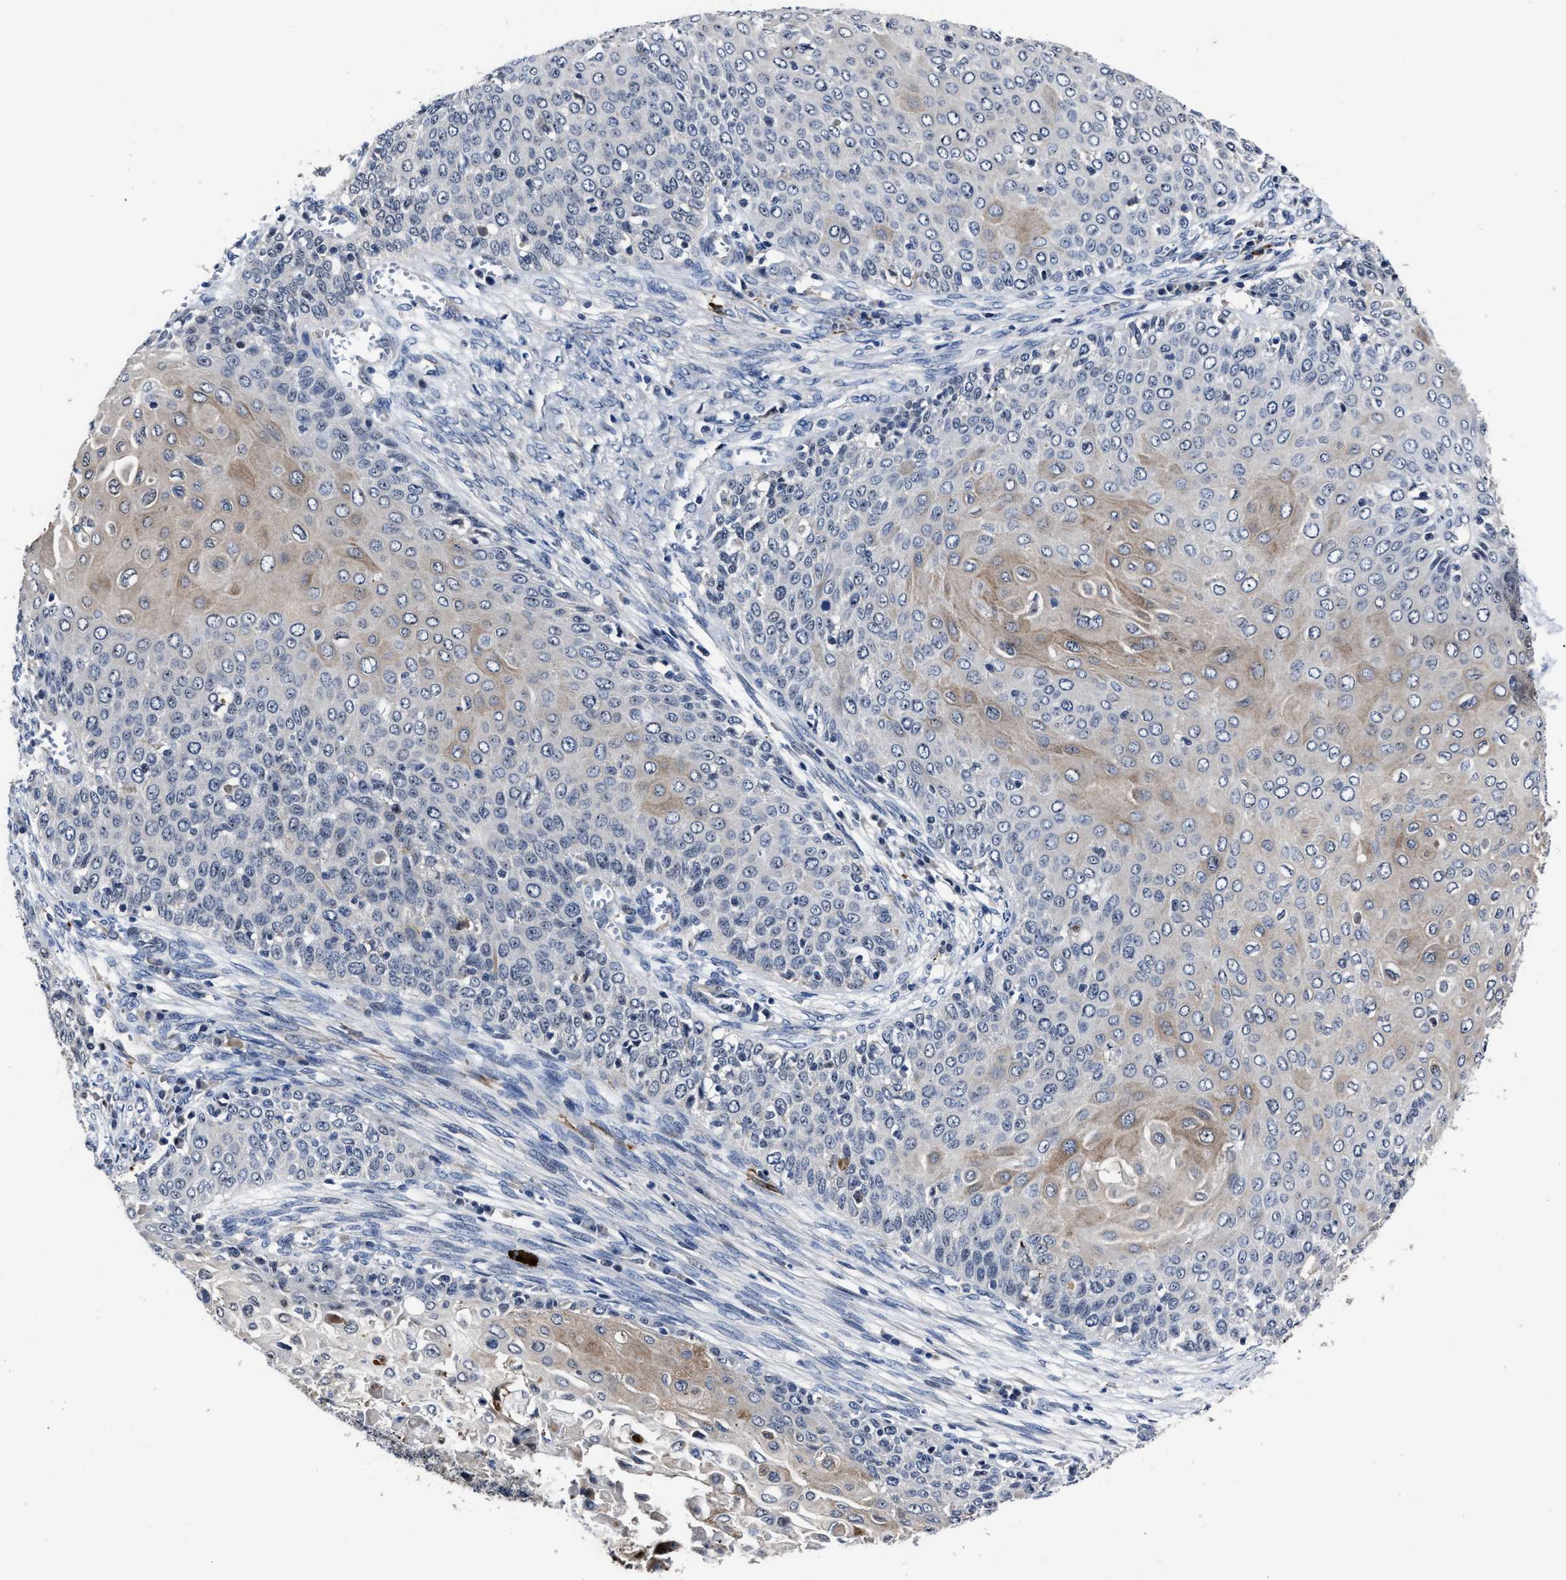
{"staining": {"intensity": "weak", "quantity": "25%-75%", "location": "cytoplasmic/membranous"}, "tissue": "cervical cancer", "cell_type": "Tumor cells", "image_type": "cancer", "snomed": [{"axis": "morphology", "description": "Squamous cell carcinoma, NOS"}, {"axis": "topography", "description": "Cervix"}], "caption": "Protein analysis of cervical cancer (squamous cell carcinoma) tissue shows weak cytoplasmic/membranous staining in about 25%-75% of tumor cells.", "gene": "RSBN1L", "patient": {"sex": "female", "age": 39}}